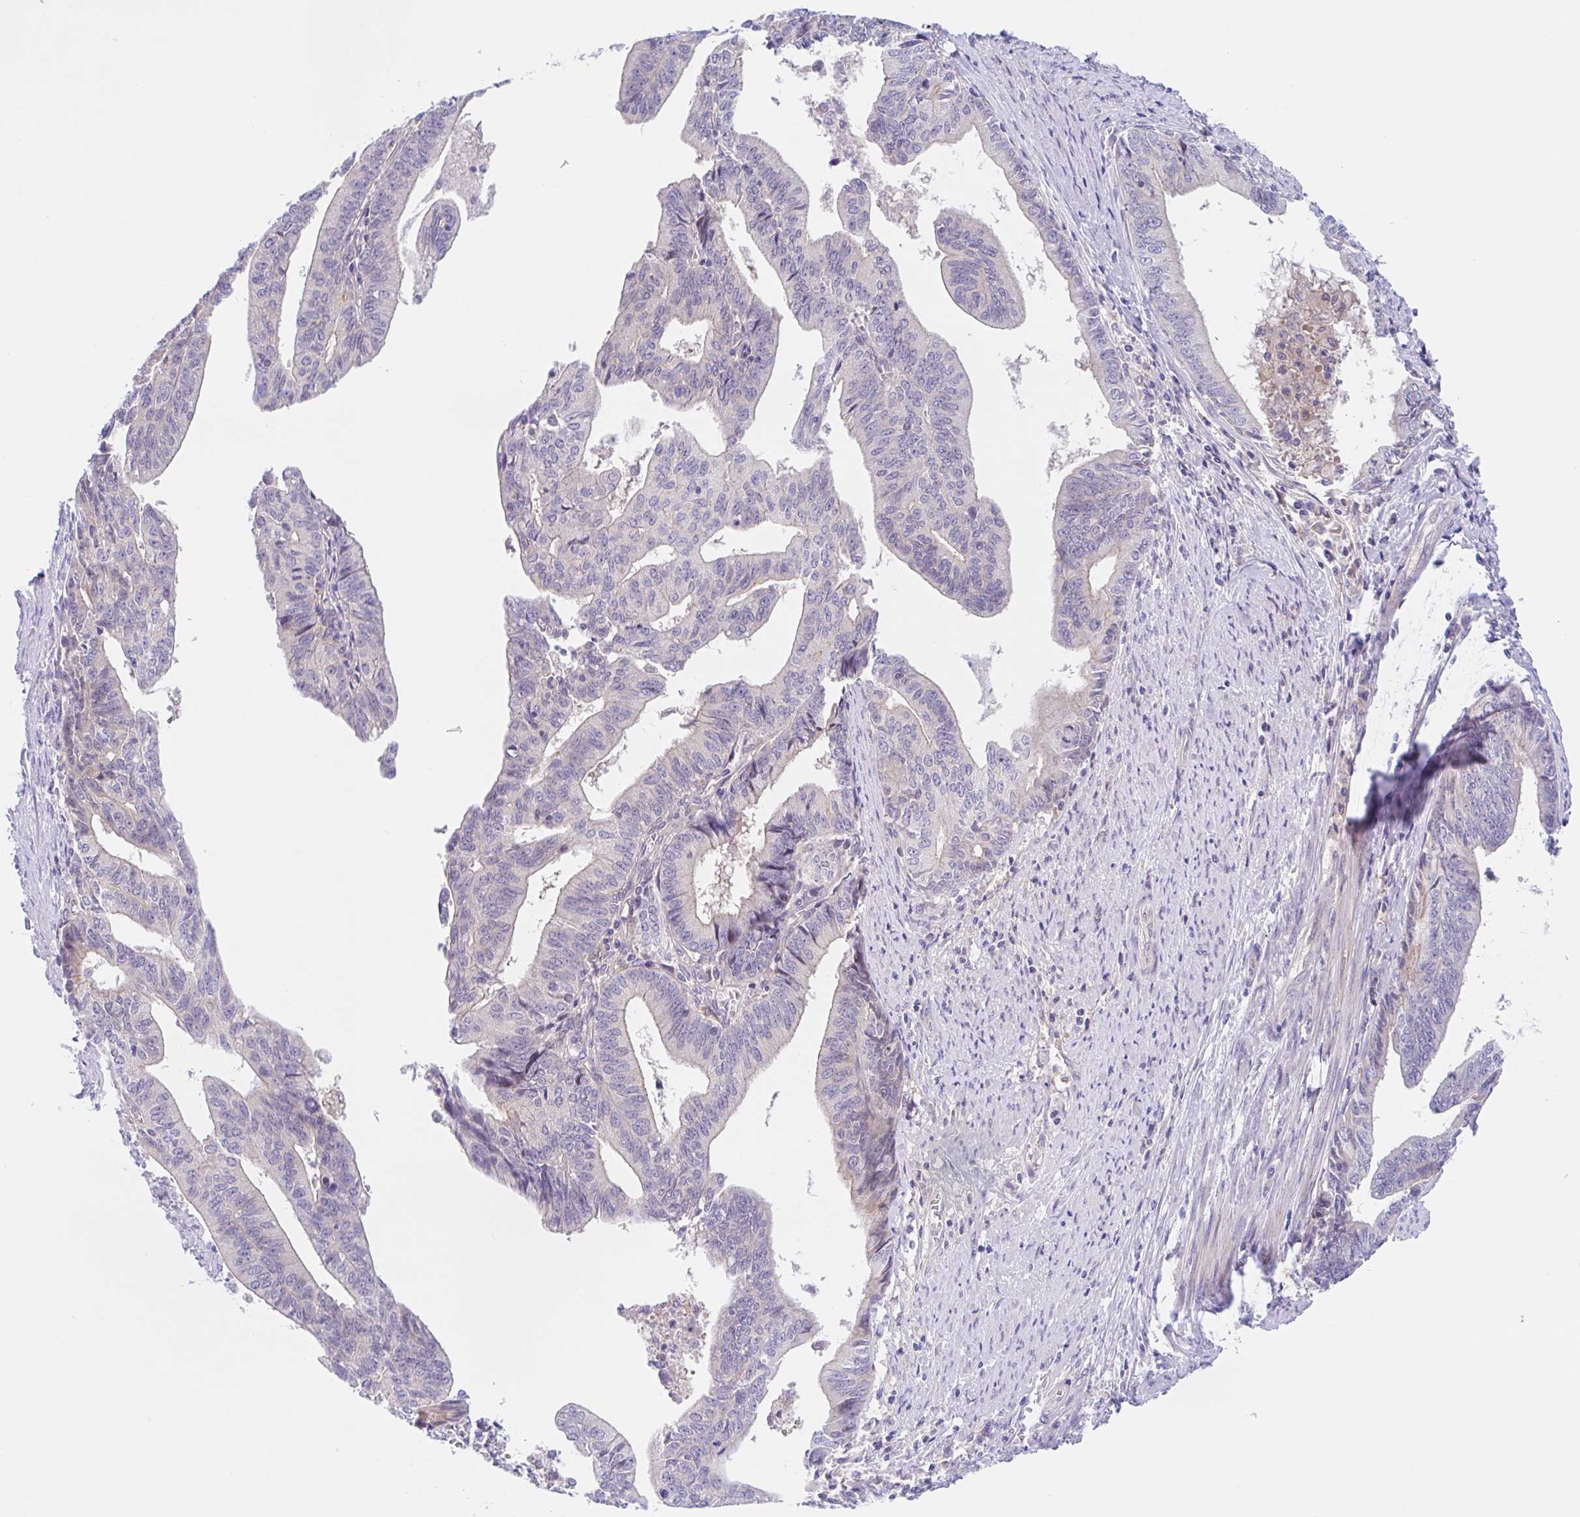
{"staining": {"intensity": "negative", "quantity": "none", "location": "none"}, "tissue": "endometrial cancer", "cell_type": "Tumor cells", "image_type": "cancer", "snomed": [{"axis": "morphology", "description": "Adenocarcinoma, NOS"}, {"axis": "topography", "description": "Endometrium"}], "caption": "IHC of adenocarcinoma (endometrial) demonstrates no positivity in tumor cells.", "gene": "TMEM86A", "patient": {"sex": "female", "age": 65}}